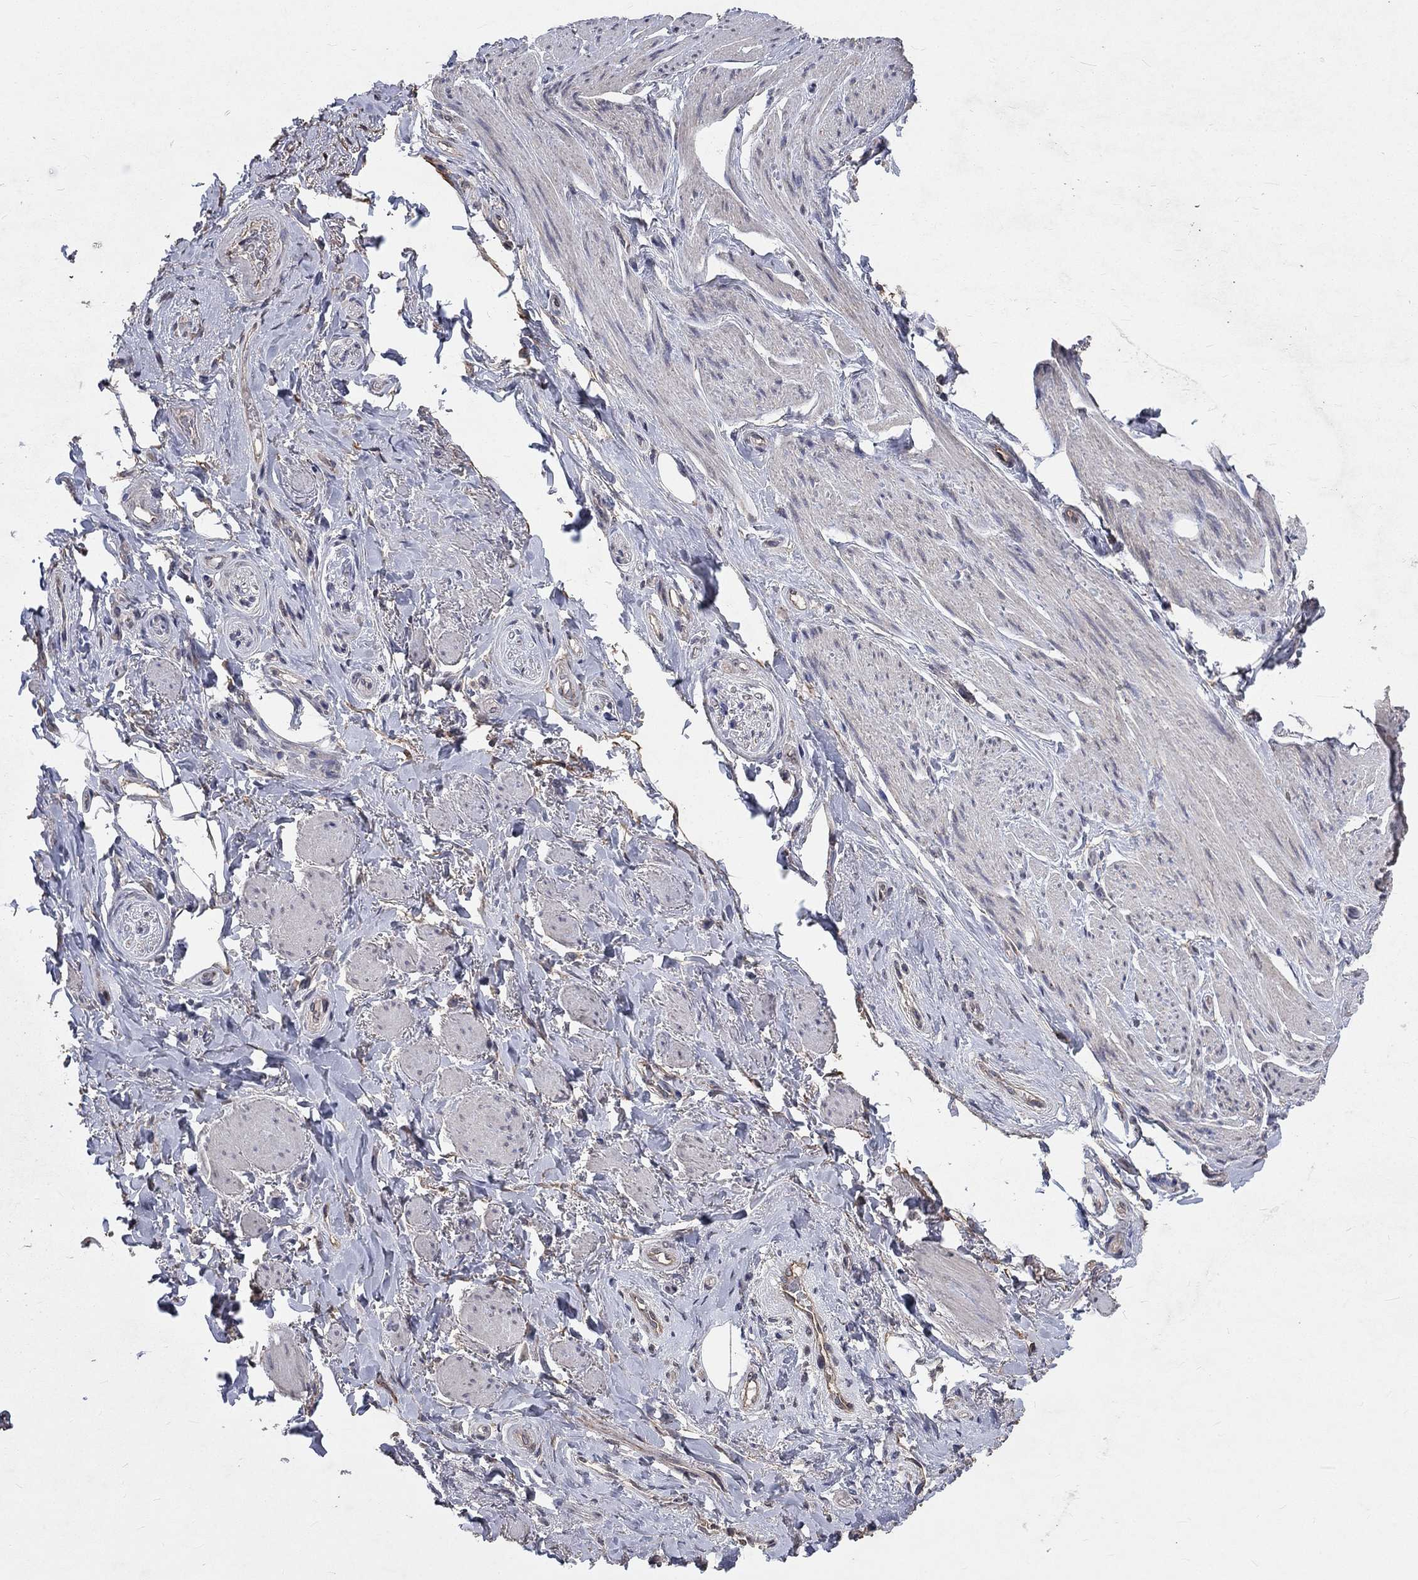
{"staining": {"intensity": "negative", "quantity": "none", "location": "none"}, "tissue": "soft tissue", "cell_type": "Fibroblasts", "image_type": "normal", "snomed": [{"axis": "morphology", "description": "Normal tissue, NOS"}, {"axis": "topography", "description": "Skeletal muscle"}, {"axis": "topography", "description": "Anal"}, {"axis": "topography", "description": "Peripheral nerve tissue"}], "caption": "This image is of normal soft tissue stained with IHC to label a protein in brown with the nuclei are counter-stained blue. There is no positivity in fibroblasts.", "gene": "CHST5", "patient": {"sex": "male", "age": 53}}